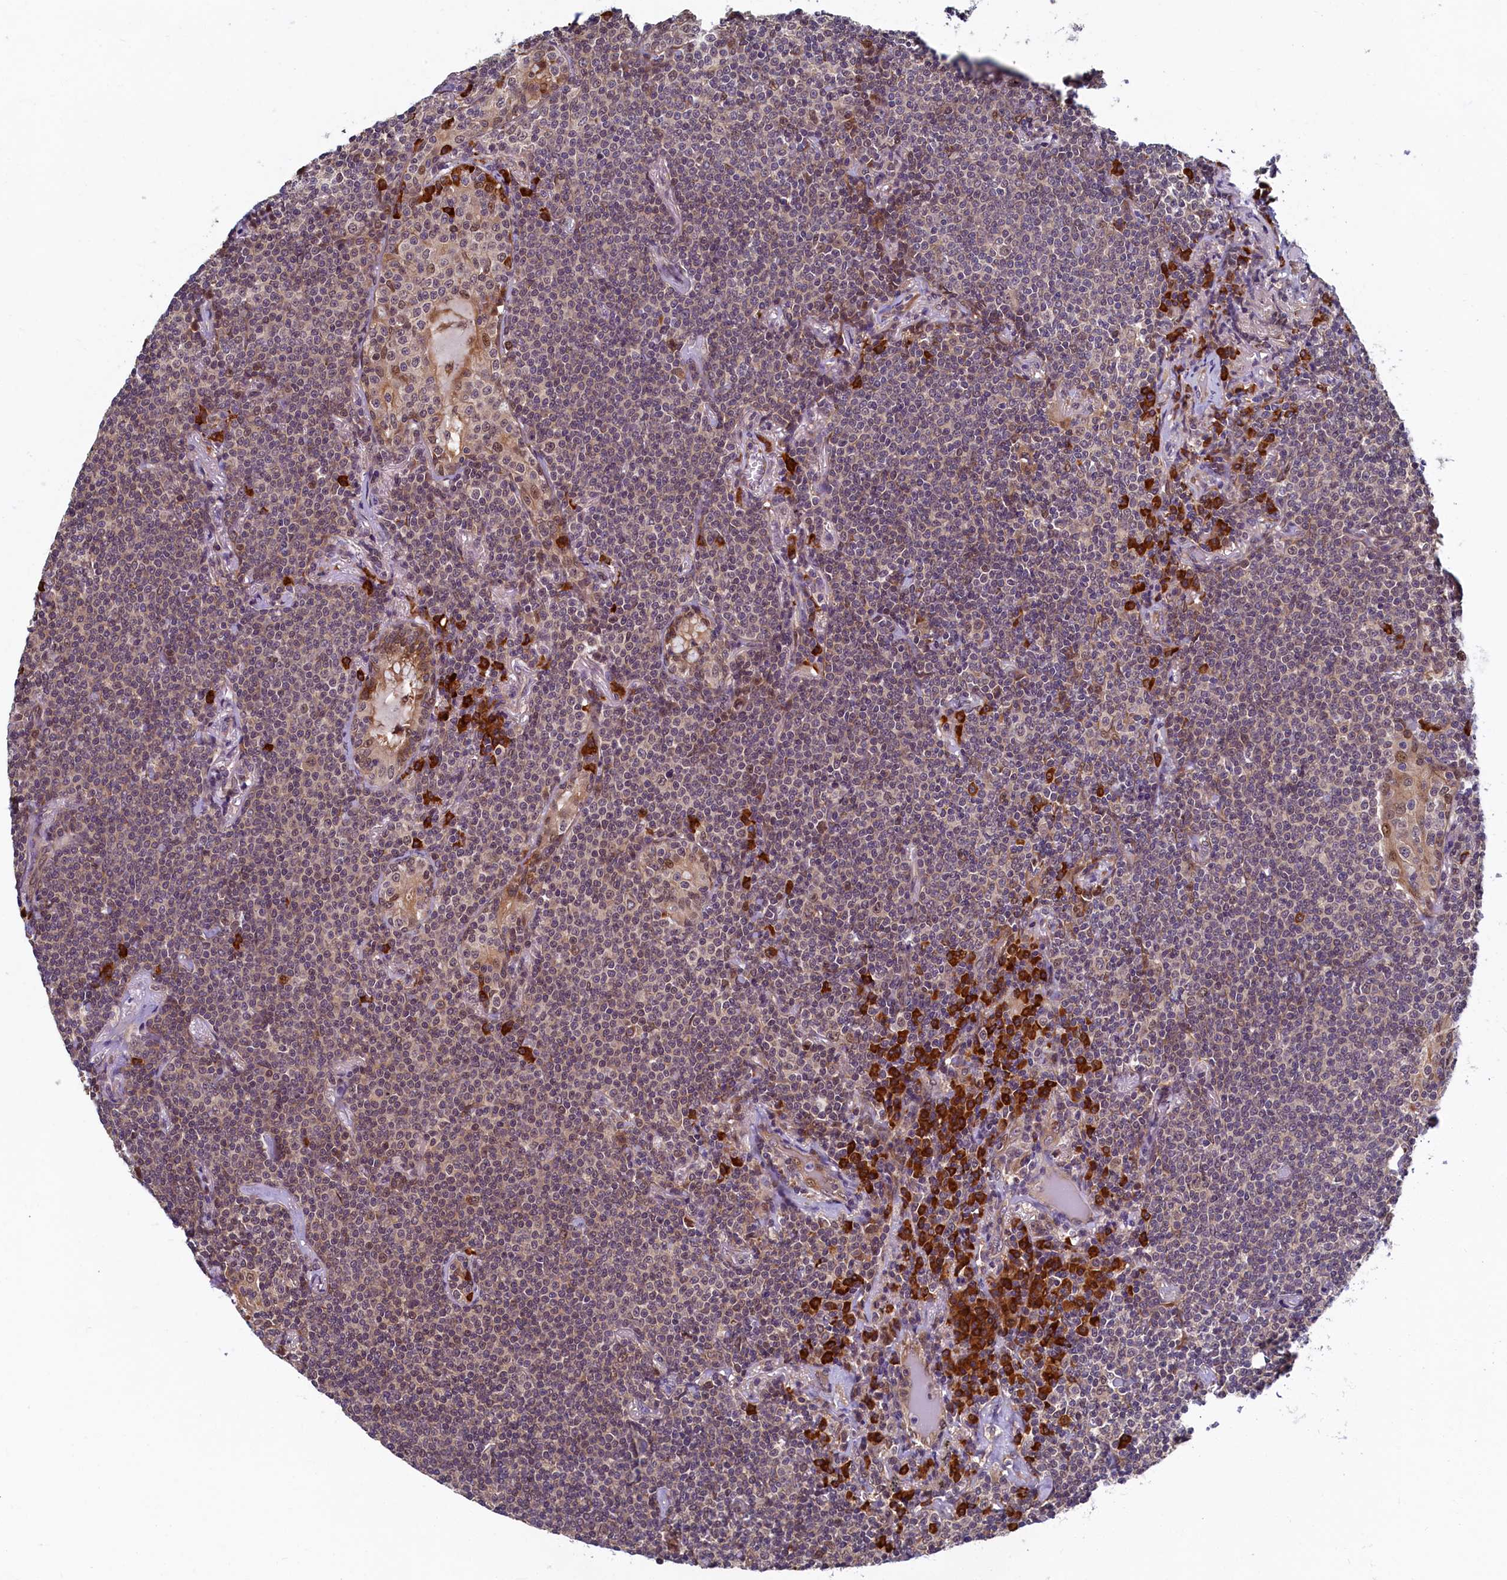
{"staining": {"intensity": "weak", "quantity": "<25%", "location": "cytoplasmic/membranous"}, "tissue": "lymphoma", "cell_type": "Tumor cells", "image_type": "cancer", "snomed": [{"axis": "morphology", "description": "Malignant lymphoma, non-Hodgkin's type, Low grade"}, {"axis": "topography", "description": "Lung"}], "caption": "This is an immunohistochemistry (IHC) photomicrograph of human lymphoma. There is no expression in tumor cells.", "gene": "SLC16A14", "patient": {"sex": "female", "age": 71}}